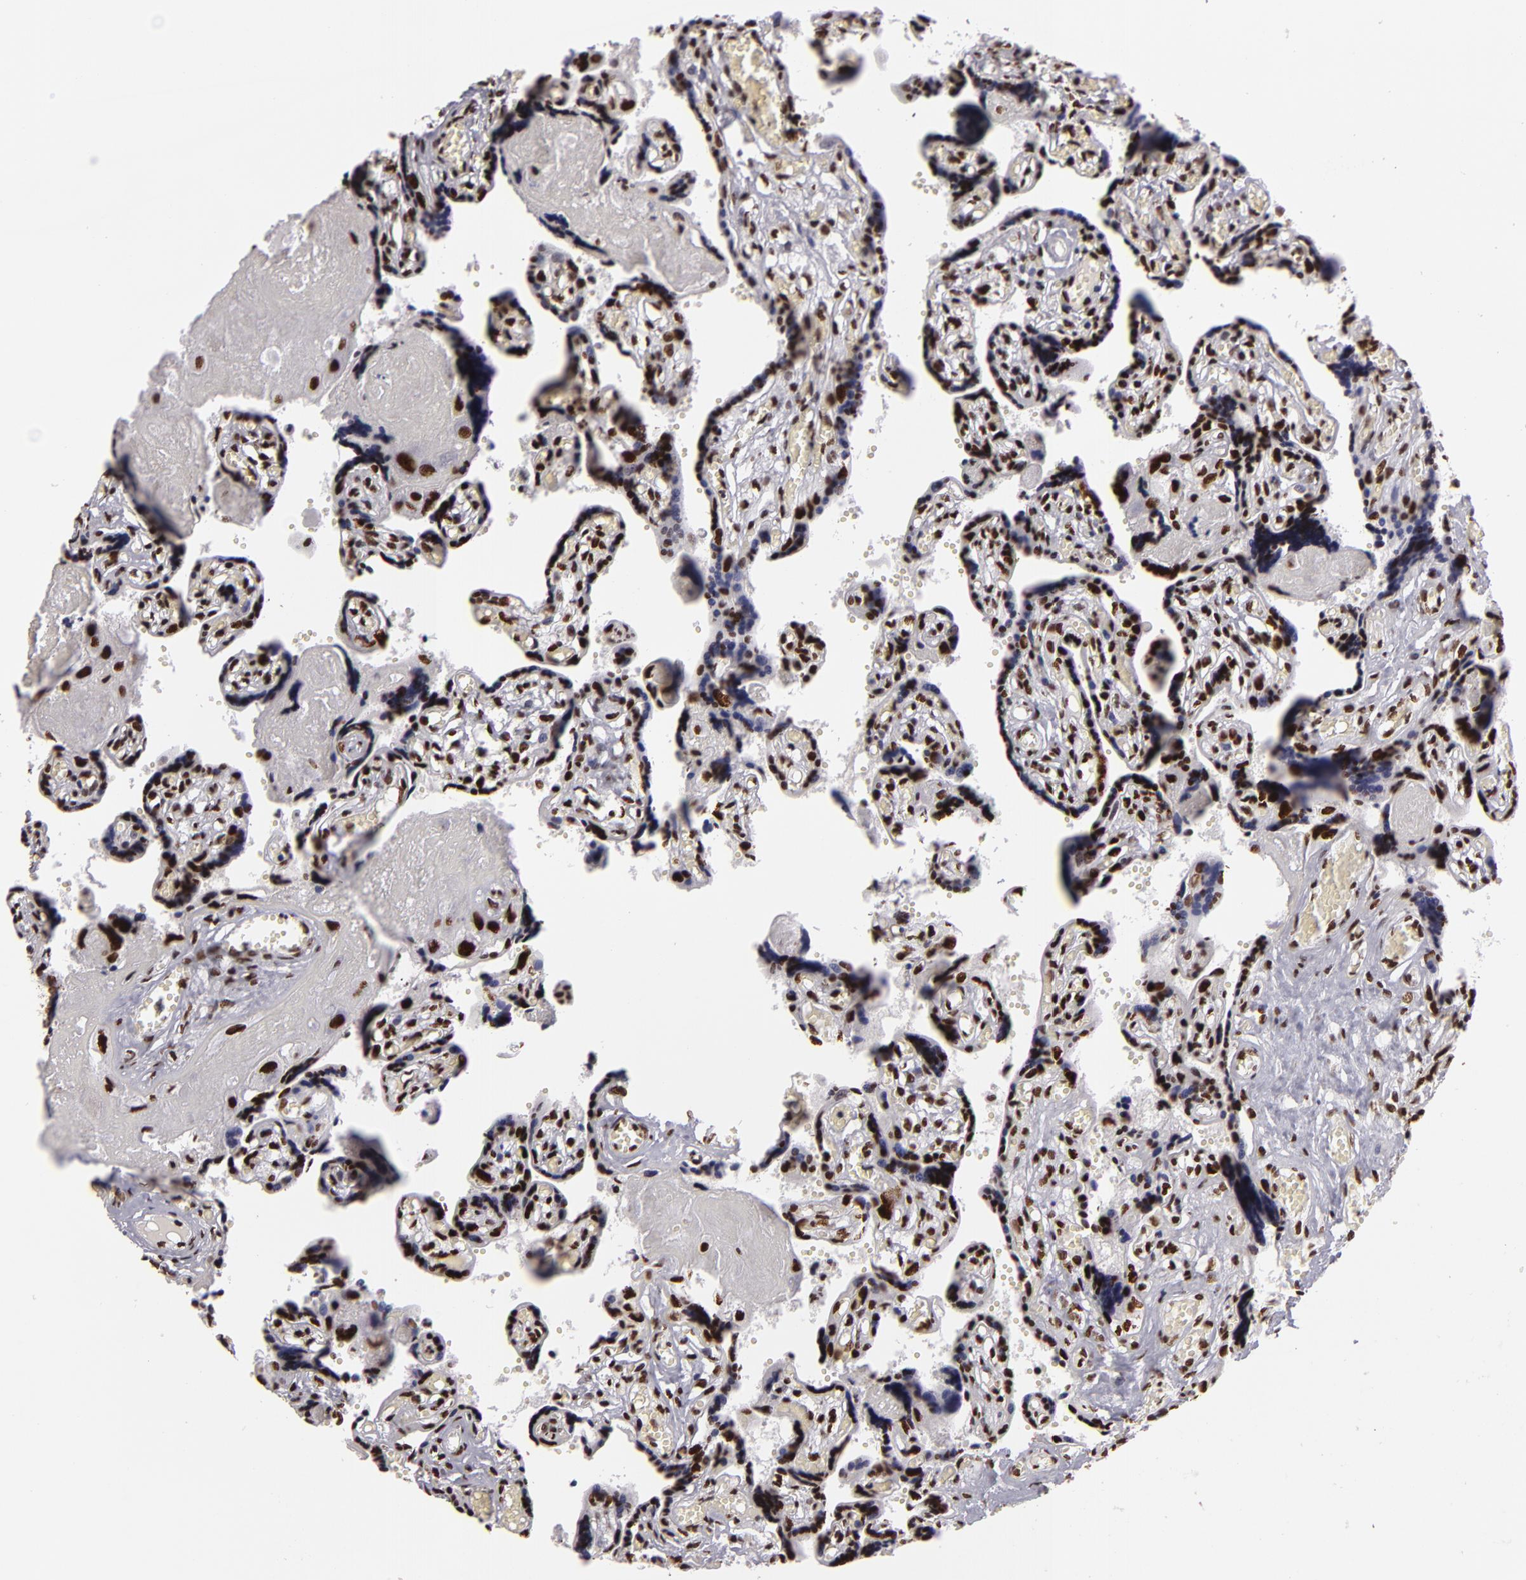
{"staining": {"intensity": "strong", "quantity": ">75%", "location": "nuclear"}, "tissue": "placenta", "cell_type": "Decidual cells", "image_type": "normal", "snomed": [{"axis": "morphology", "description": "Normal tissue, NOS"}, {"axis": "morphology", "description": "Degeneration, NOS"}, {"axis": "topography", "description": "Placenta"}], "caption": "Normal placenta reveals strong nuclear staining in about >75% of decidual cells.", "gene": "SAFB", "patient": {"sex": "female", "age": 35}}